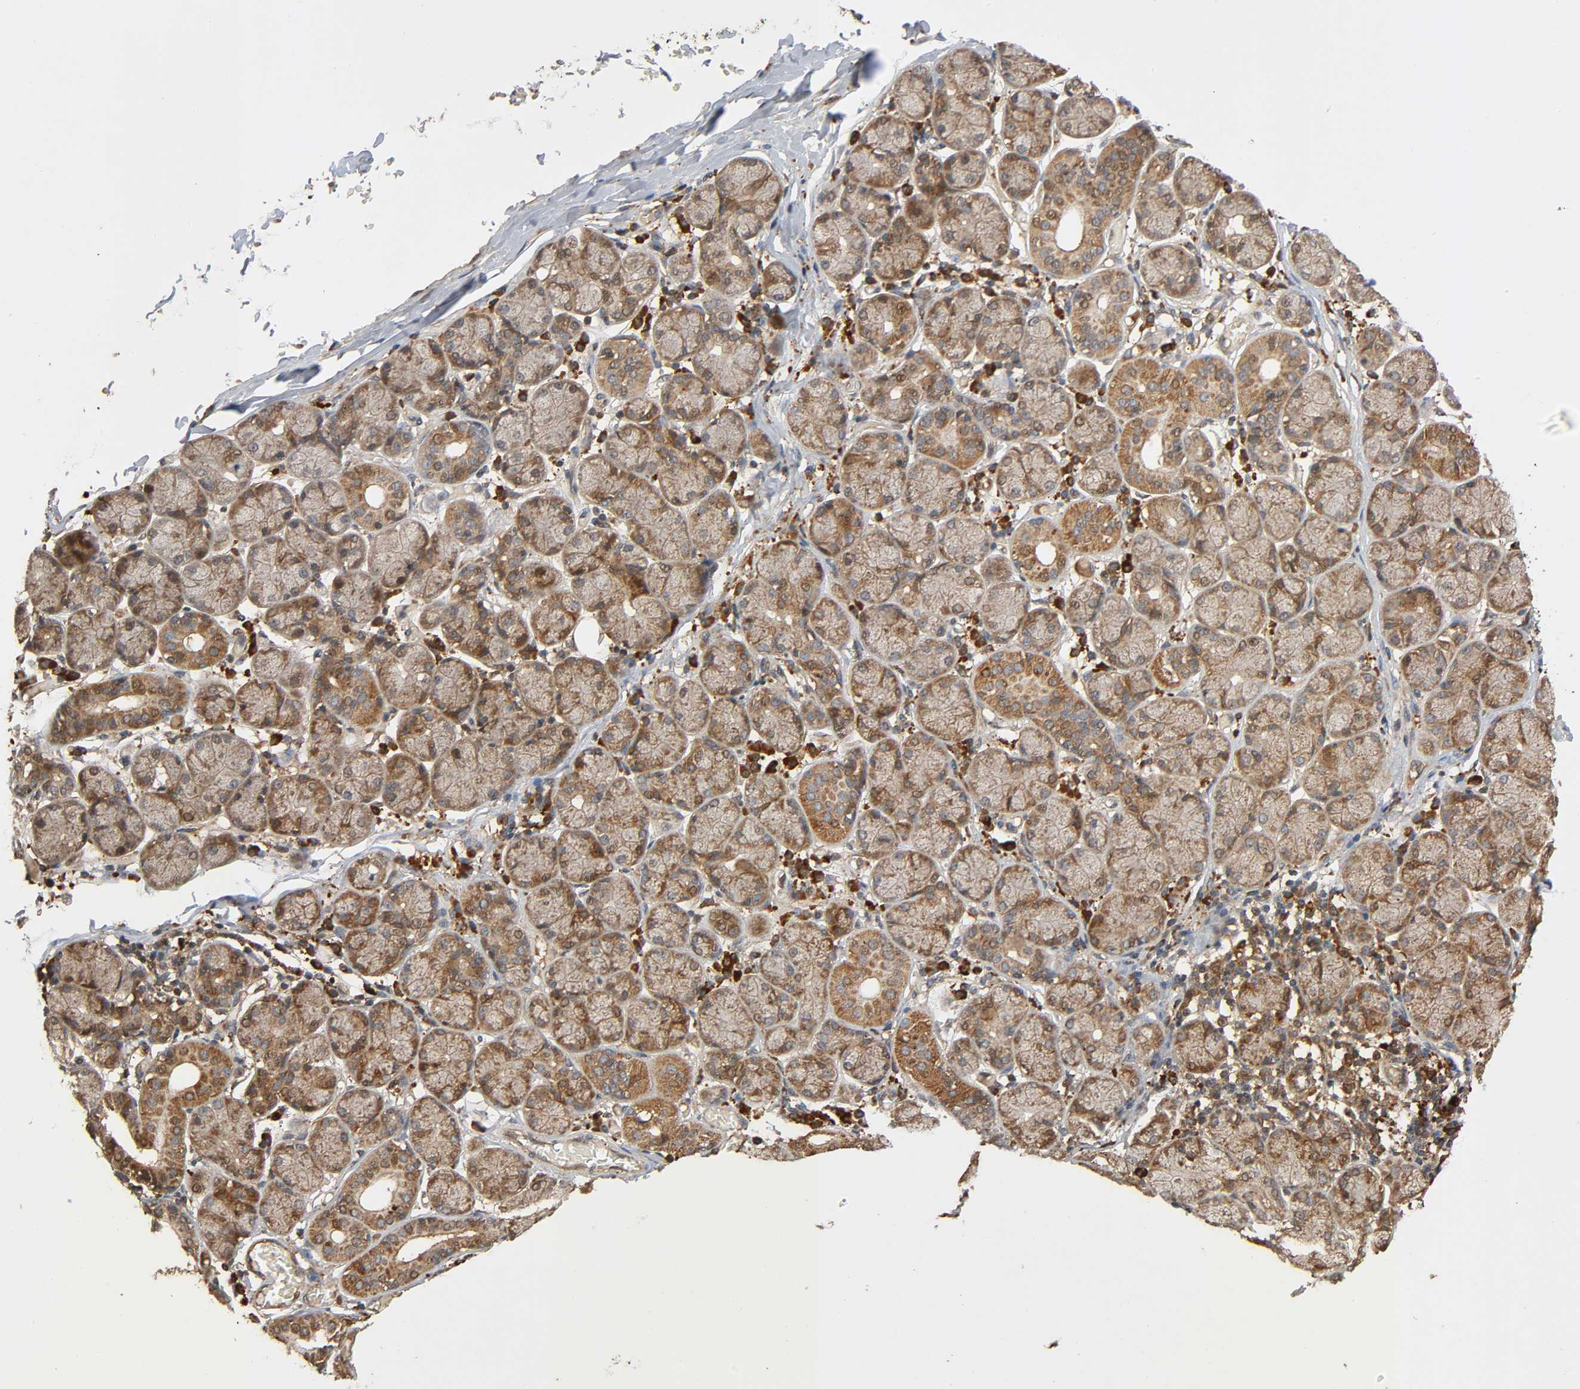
{"staining": {"intensity": "moderate", "quantity": ">75%", "location": "cytoplasmic/membranous"}, "tissue": "salivary gland", "cell_type": "Glandular cells", "image_type": "normal", "snomed": [{"axis": "morphology", "description": "Normal tissue, NOS"}, {"axis": "topography", "description": "Salivary gland"}], "caption": "Salivary gland stained with immunohistochemistry (IHC) reveals moderate cytoplasmic/membranous positivity in about >75% of glandular cells.", "gene": "MAP3K8", "patient": {"sex": "female", "age": 24}}